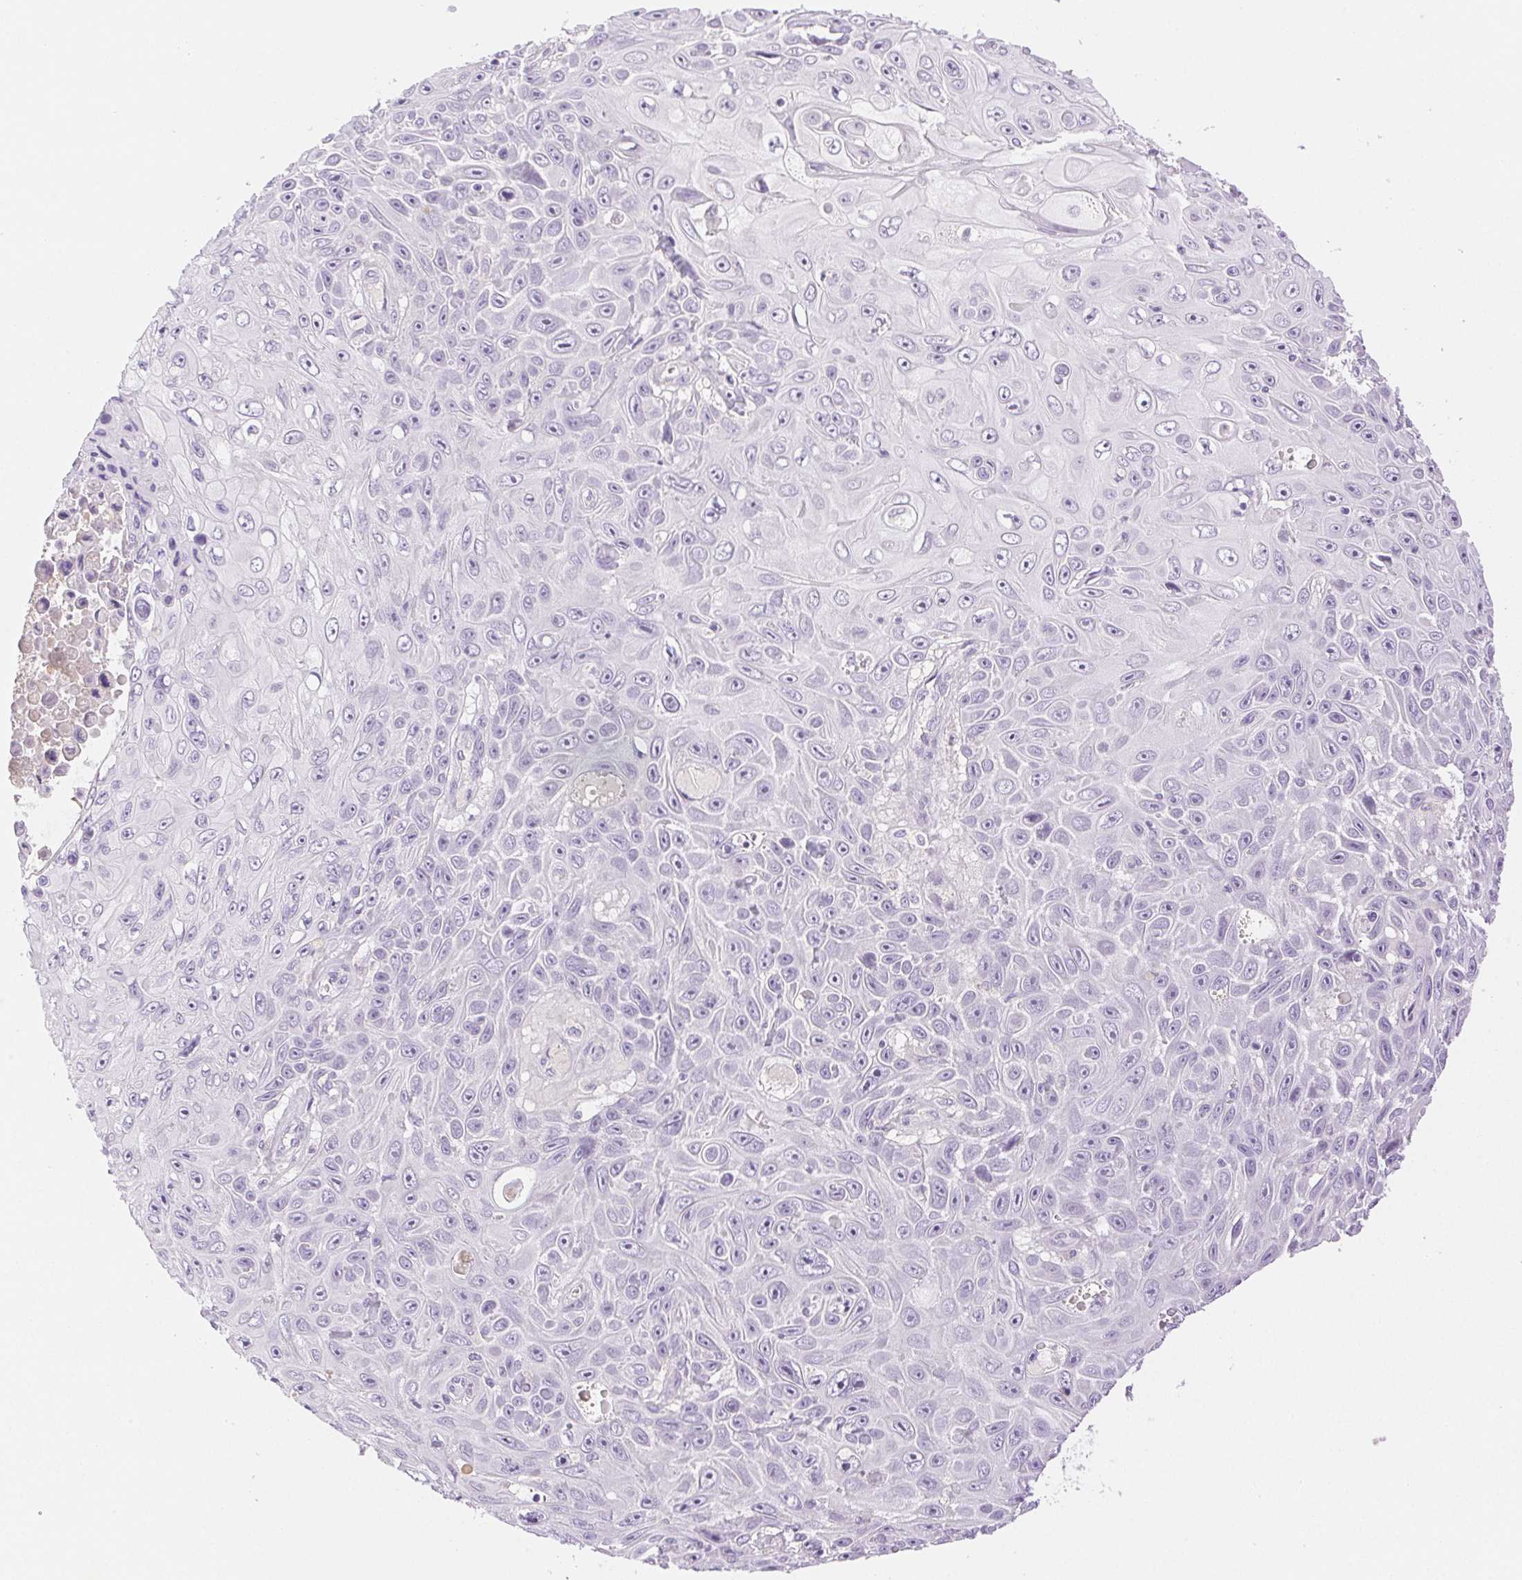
{"staining": {"intensity": "negative", "quantity": "none", "location": "none"}, "tissue": "skin cancer", "cell_type": "Tumor cells", "image_type": "cancer", "snomed": [{"axis": "morphology", "description": "Squamous cell carcinoma, NOS"}, {"axis": "topography", "description": "Skin"}], "caption": "A high-resolution histopathology image shows immunohistochemistry (IHC) staining of skin squamous cell carcinoma, which reveals no significant staining in tumor cells.", "gene": "SPACA4", "patient": {"sex": "male", "age": 82}}